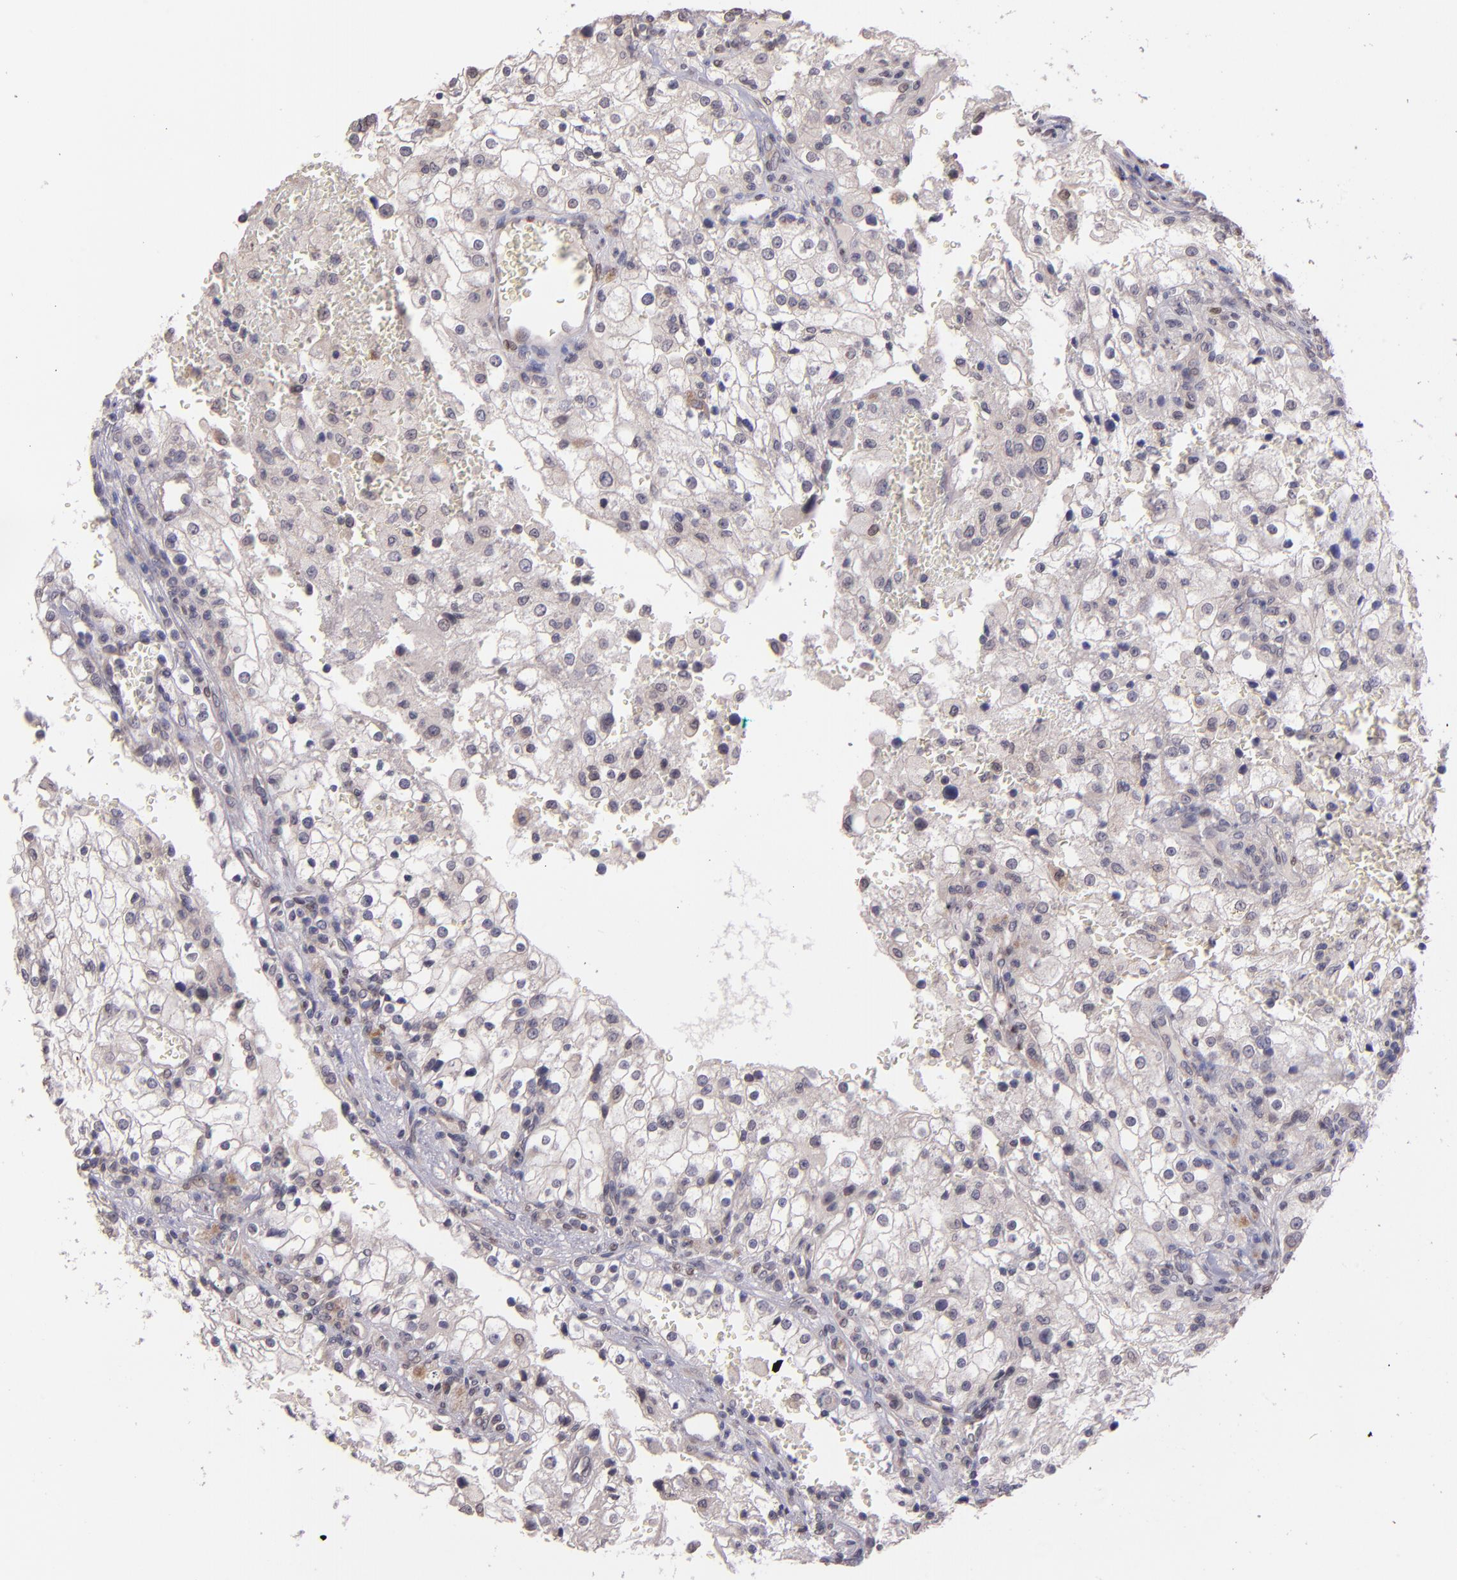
{"staining": {"intensity": "negative", "quantity": "none", "location": "none"}, "tissue": "renal cancer", "cell_type": "Tumor cells", "image_type": "cancer", "snomed": [{"axis": "morphology", "description": "Adenocarcinoma, NOS"}, {"axis": "topography", "description": "Kidney"}], "caption": "Tumor cells are negative for protein expression in human renal adenocarcinoma.", "gene": "NUP62CL", "patient": {"sex": "female", "age": 74}}